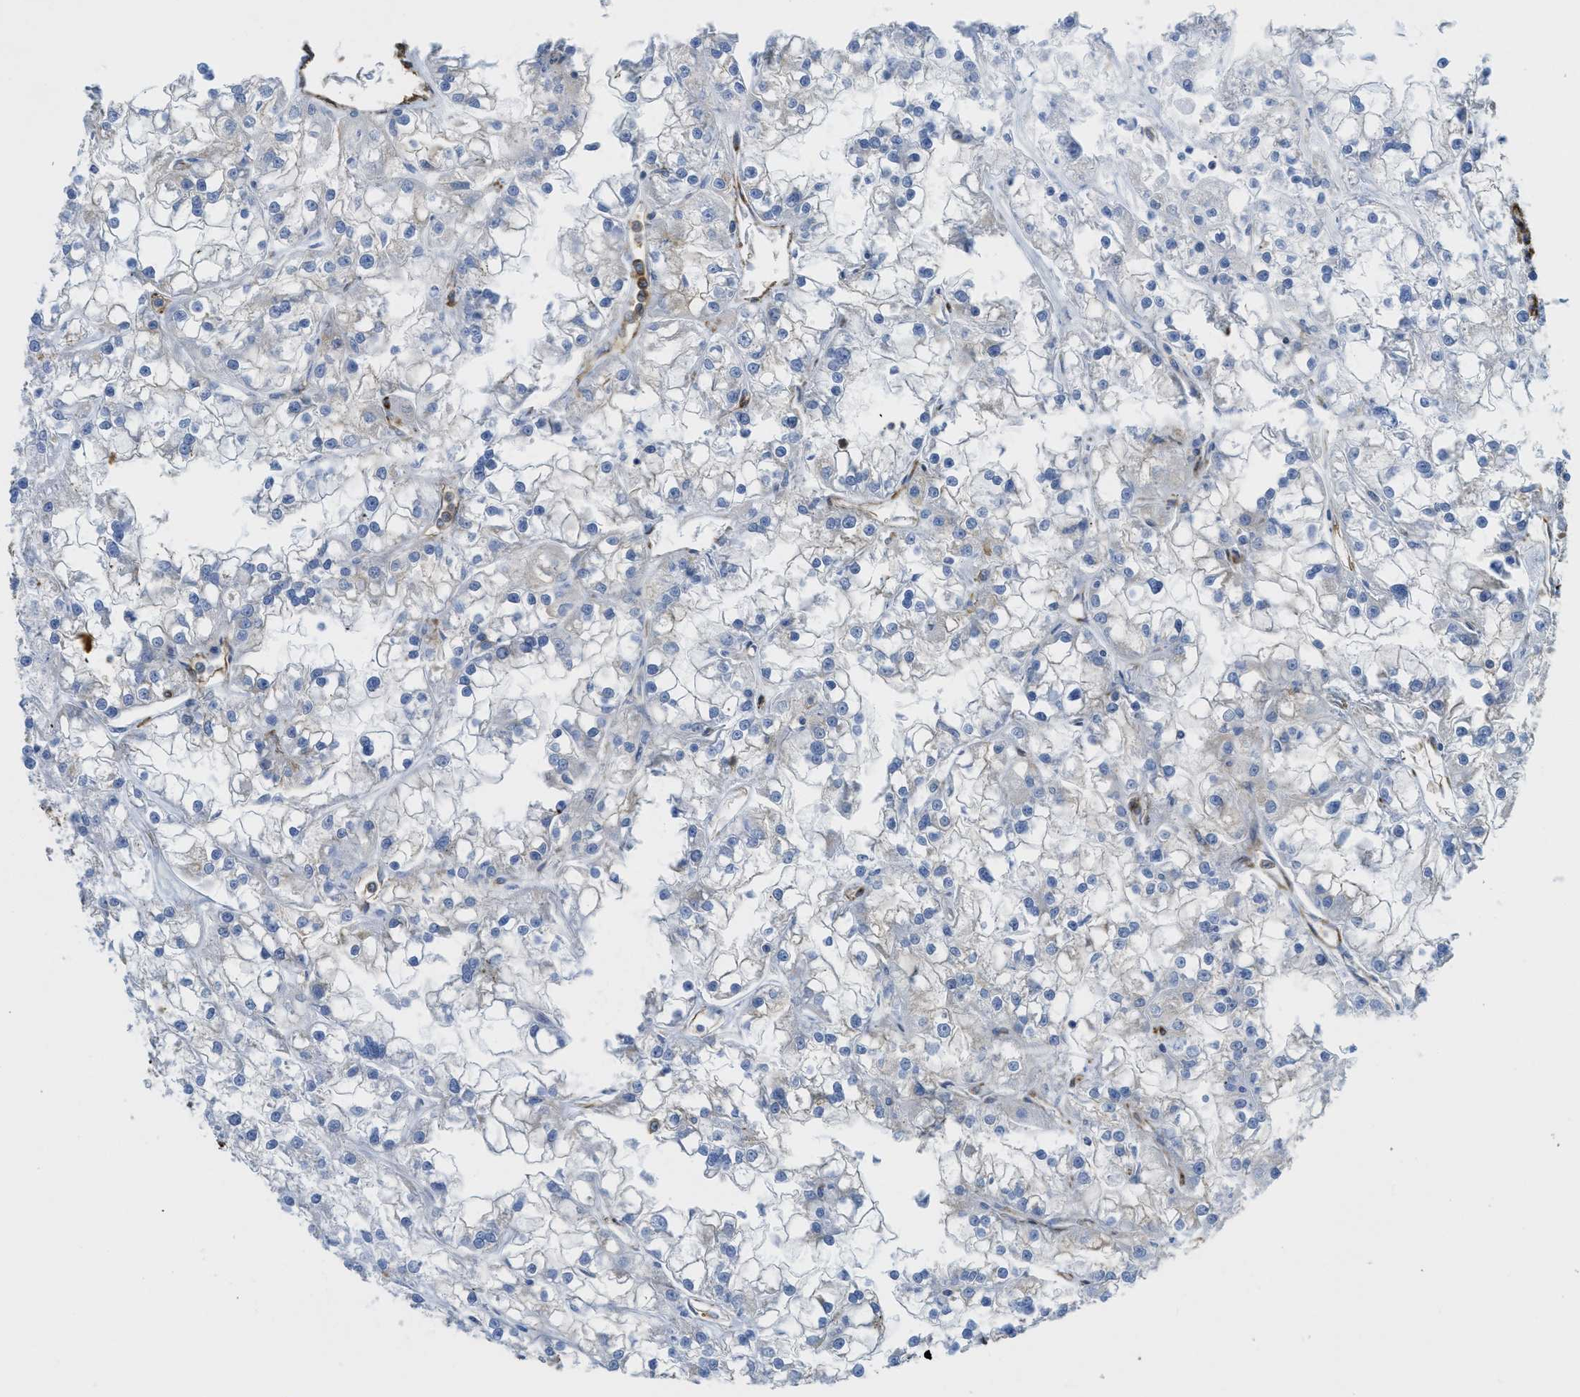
{"staining": {"intensity": "negative", "quantity": "none", "location": "none"}, "tissue": "renal cancer", "cell_type": "Tumor cells", "image_type": "cancer", "snomed": [{"axis": "morphology", "description": "Adenocarcinoma, NOS"}, {"axis": "topography", "description": "Kidney"}], "caption": "Immunohistochemistry (IHC) histopathology image of renal cancer stained for a protein (brown), which reveals no positivity in tumor cells.", "gene": "HIP1", "patient": {"sex": "female", "age": 52}}